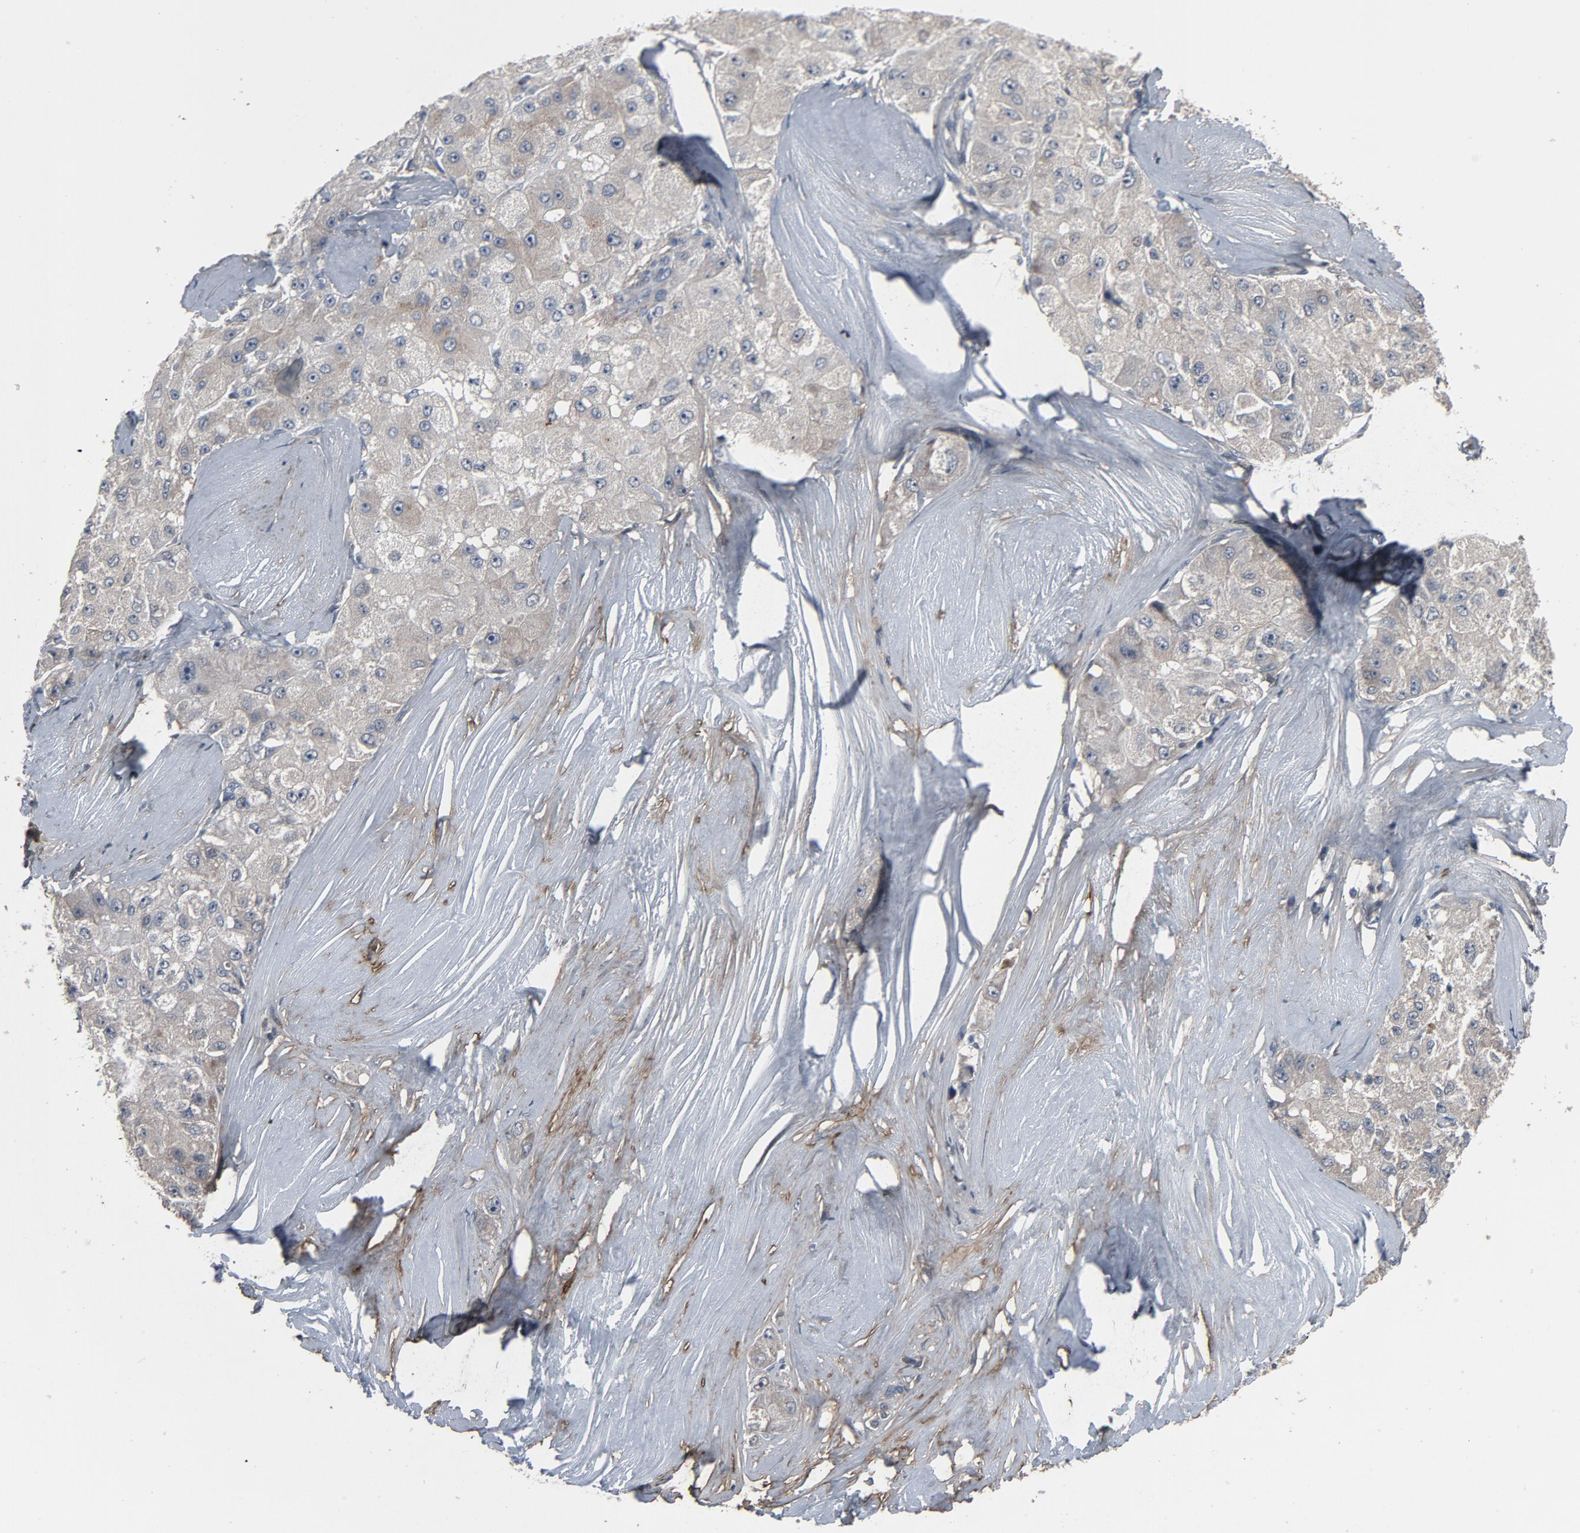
{"staining": {"intensity": "negative", "quantity": "none", "location": "none"}, "tissue": "liver cancer", "cell_type": "Tumor cells", "image_type": "cancer", "snomed": [{"axis": "morphology", "description": "Carcinoma, Hepatocellular, NOS"}, {"axis": "topography", "description": "Liver"}], "caption": "A histopathology image of liver cancer stained for a protein shows no brown staining in tumor cells. (DAB (3,3'-diaminobenzidine) immunohistochemistry with hematoxylin counter stain).", "gene": "PDZD4", "patient": {"sex": "male", "age": 80}}